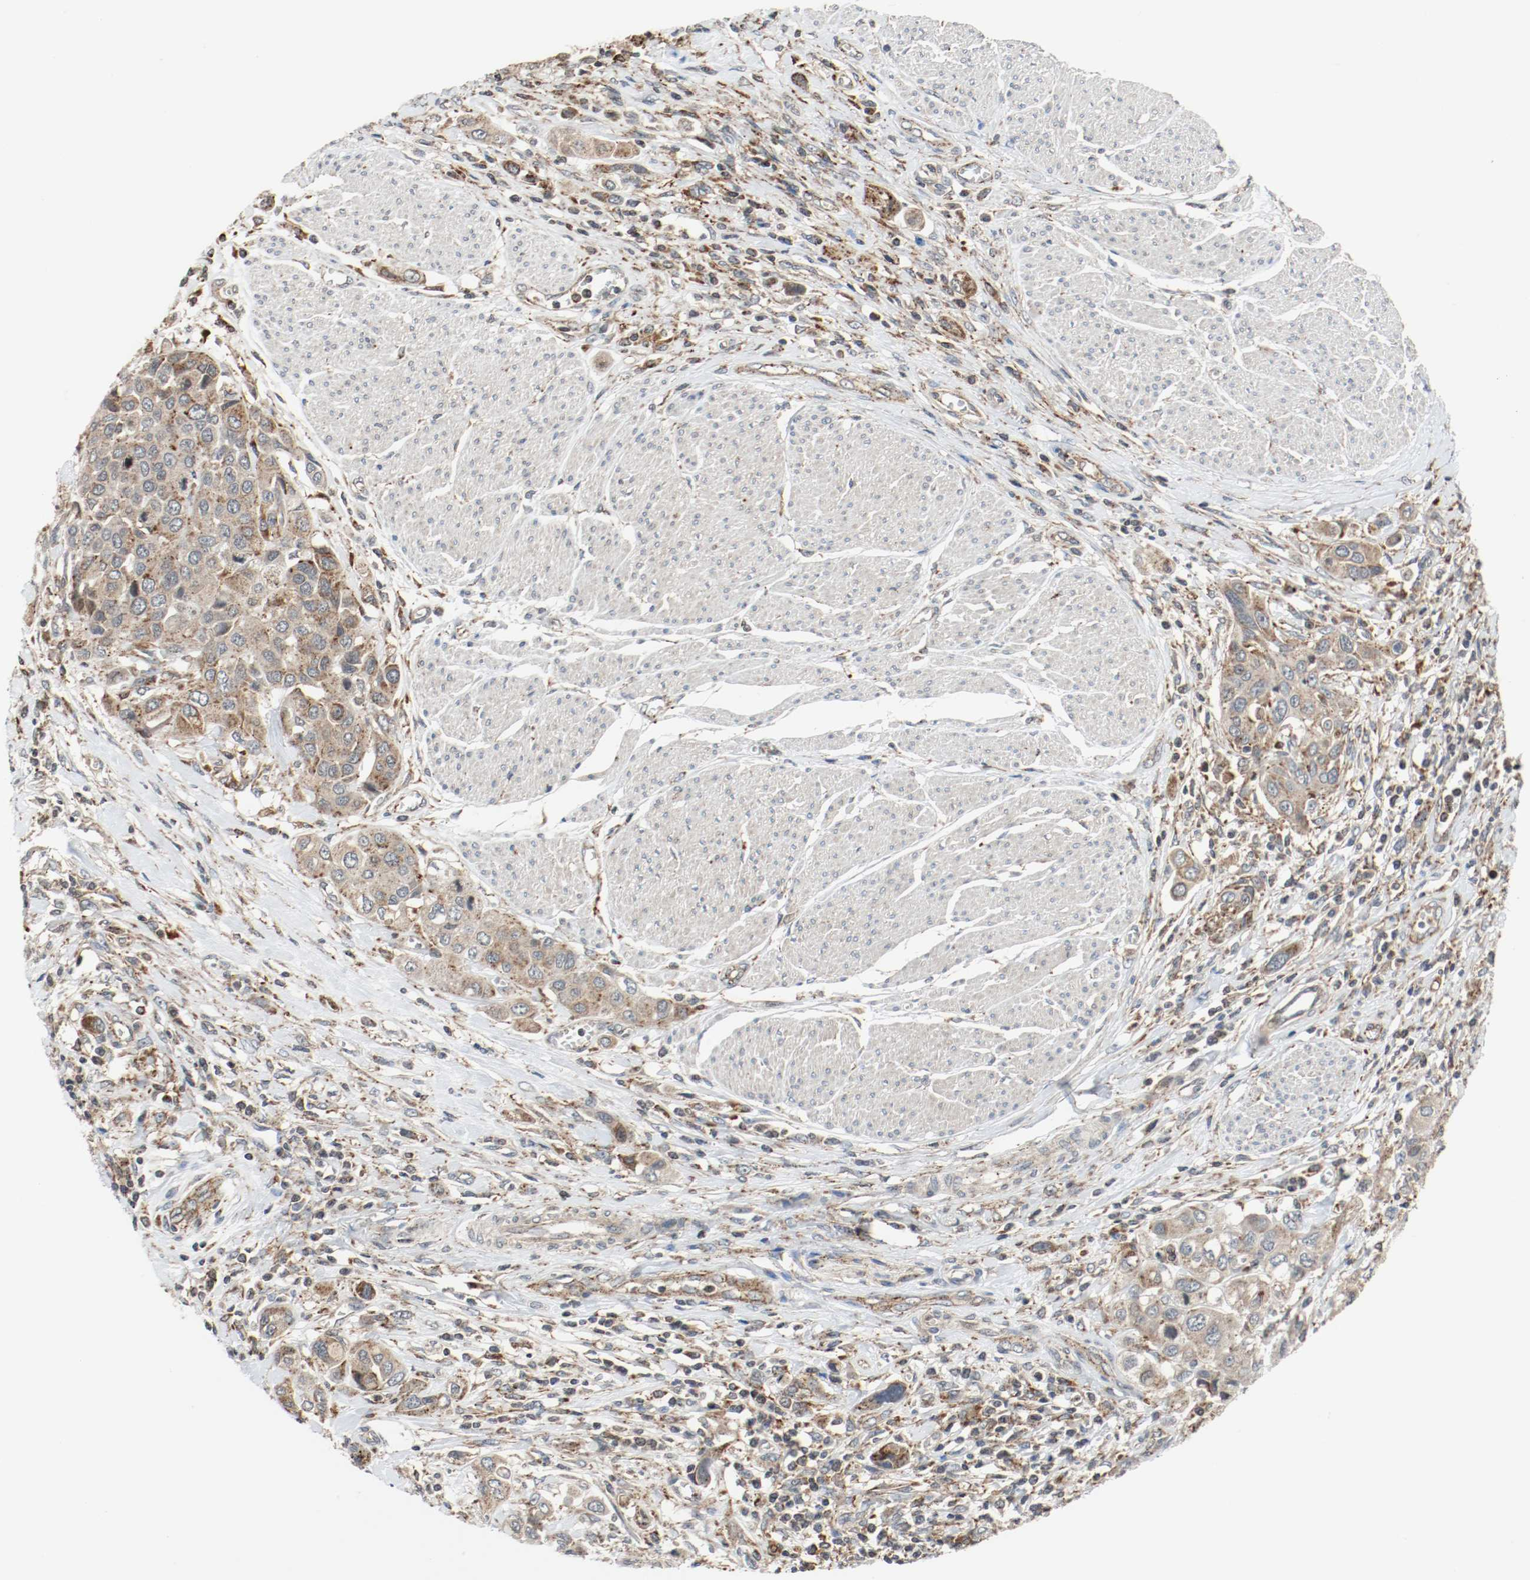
{"staining": {"intensity": "moderate", "quantity": ">75%", "location": "cytoplasmic/membranous"}, "tissue": "urothelial cancer", "cell_type": "Tumor cells", "image_type": "cancer", "snomed": [{"axis": "morphology", "description": "Urothelial carcinoma, High grade"}, {"axis": "topography", "description": "Urinary bladder"}], "caption": "Urothelial cancer stained for a protein (brown) demonstrates moderate cytoplasmic/membranous positive expression in about >75% of tumor cells.", "gene": "LAMP2", "patient": {"sex": "male", "age": 50}}